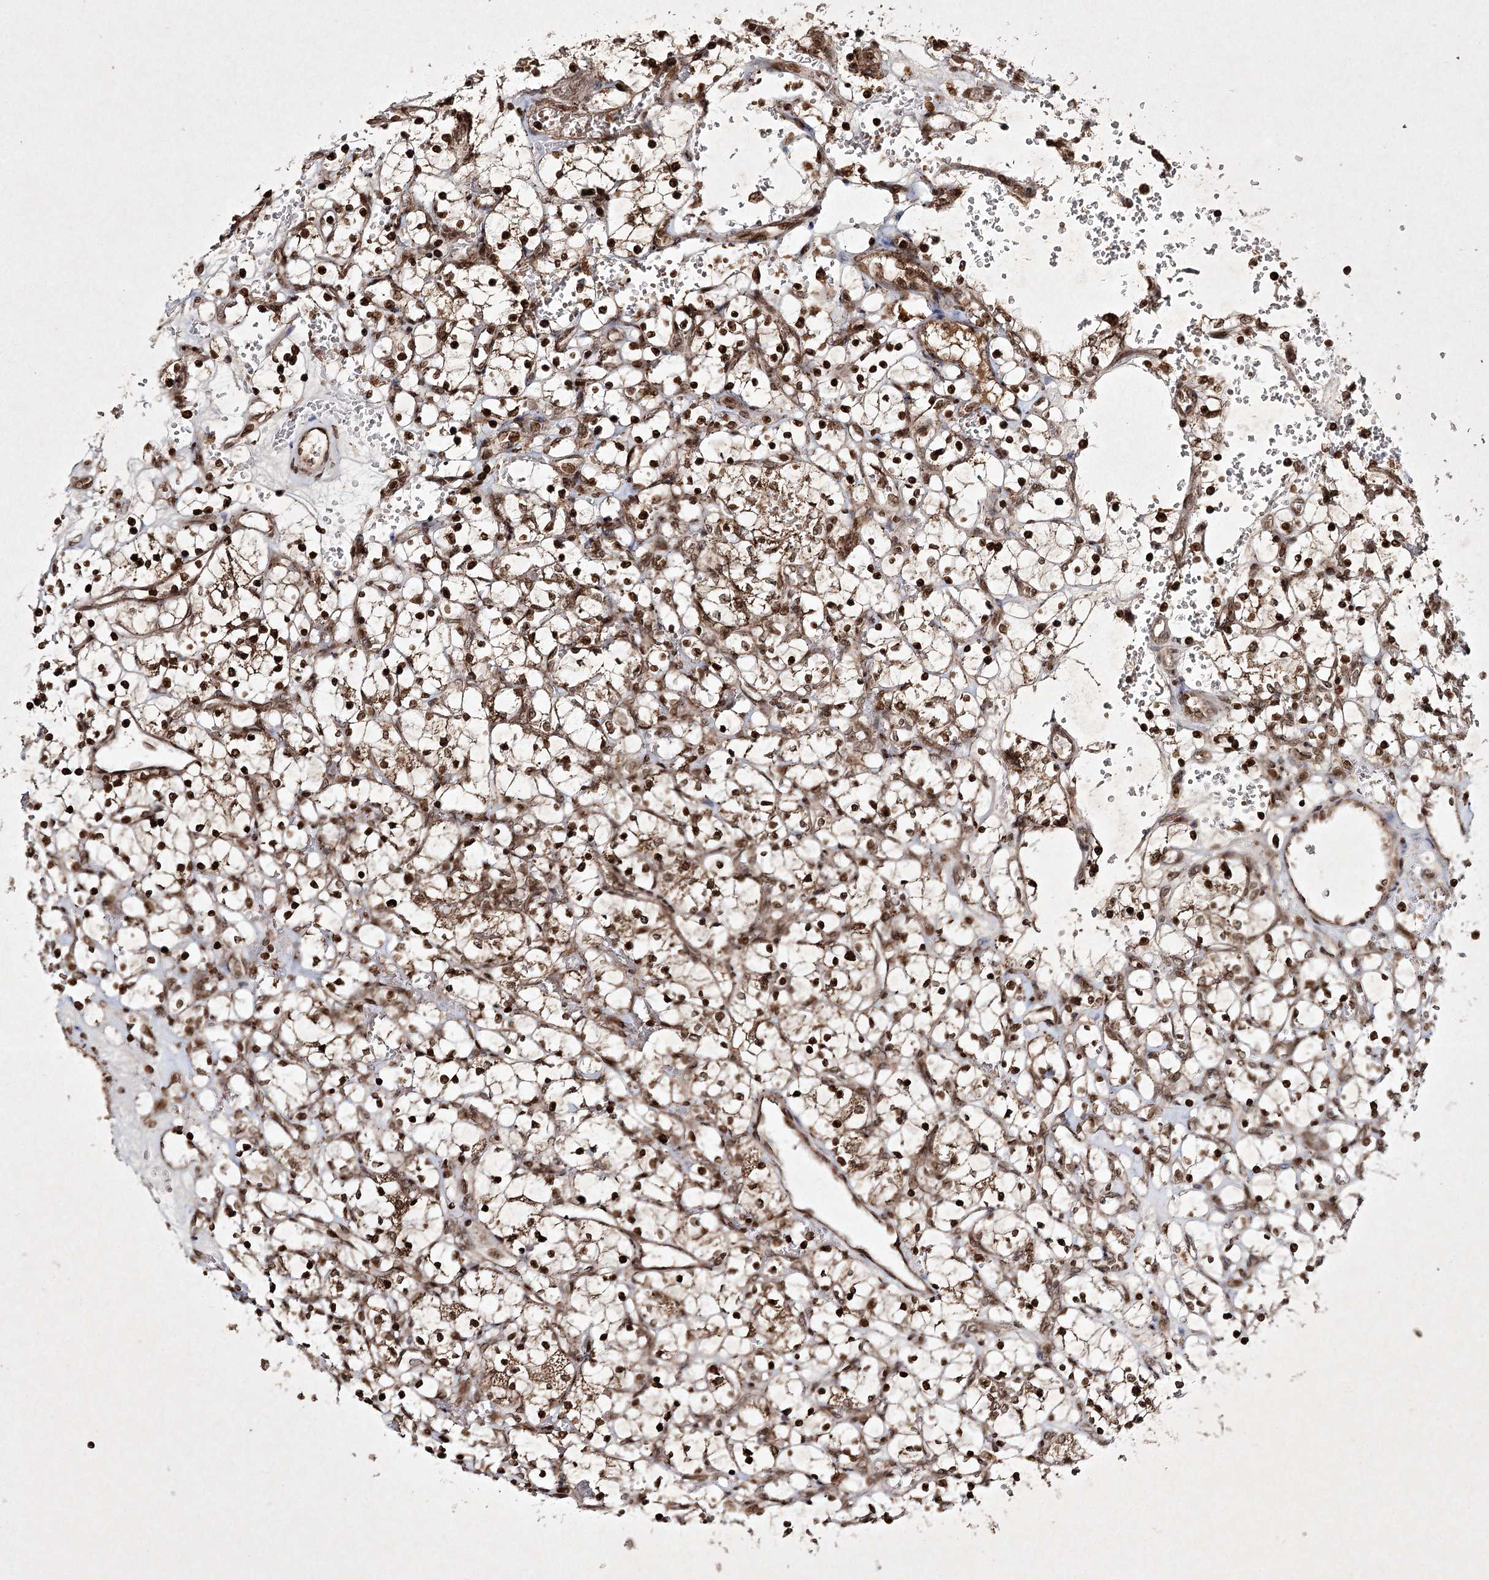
{"staining": {"intensity": "strong", "quantity": ">75%", "location": "nuclear"}, "tissue": "renal cancer", "cell_type": "Tumor cells", "image_type": "cancer", "snomed": [{"axis": "morphology", "description": "Adenocarcinoma, NOS"}, {"axis": "topography", "description": "Kidney"}], "caption": "Renal adenocarcinoma stained with immunohistochemistry displays strong nuclear staining in about >75% of tumor cells.", "gene": "CARM1", "patient": {"sex": "female", "age": 69}}